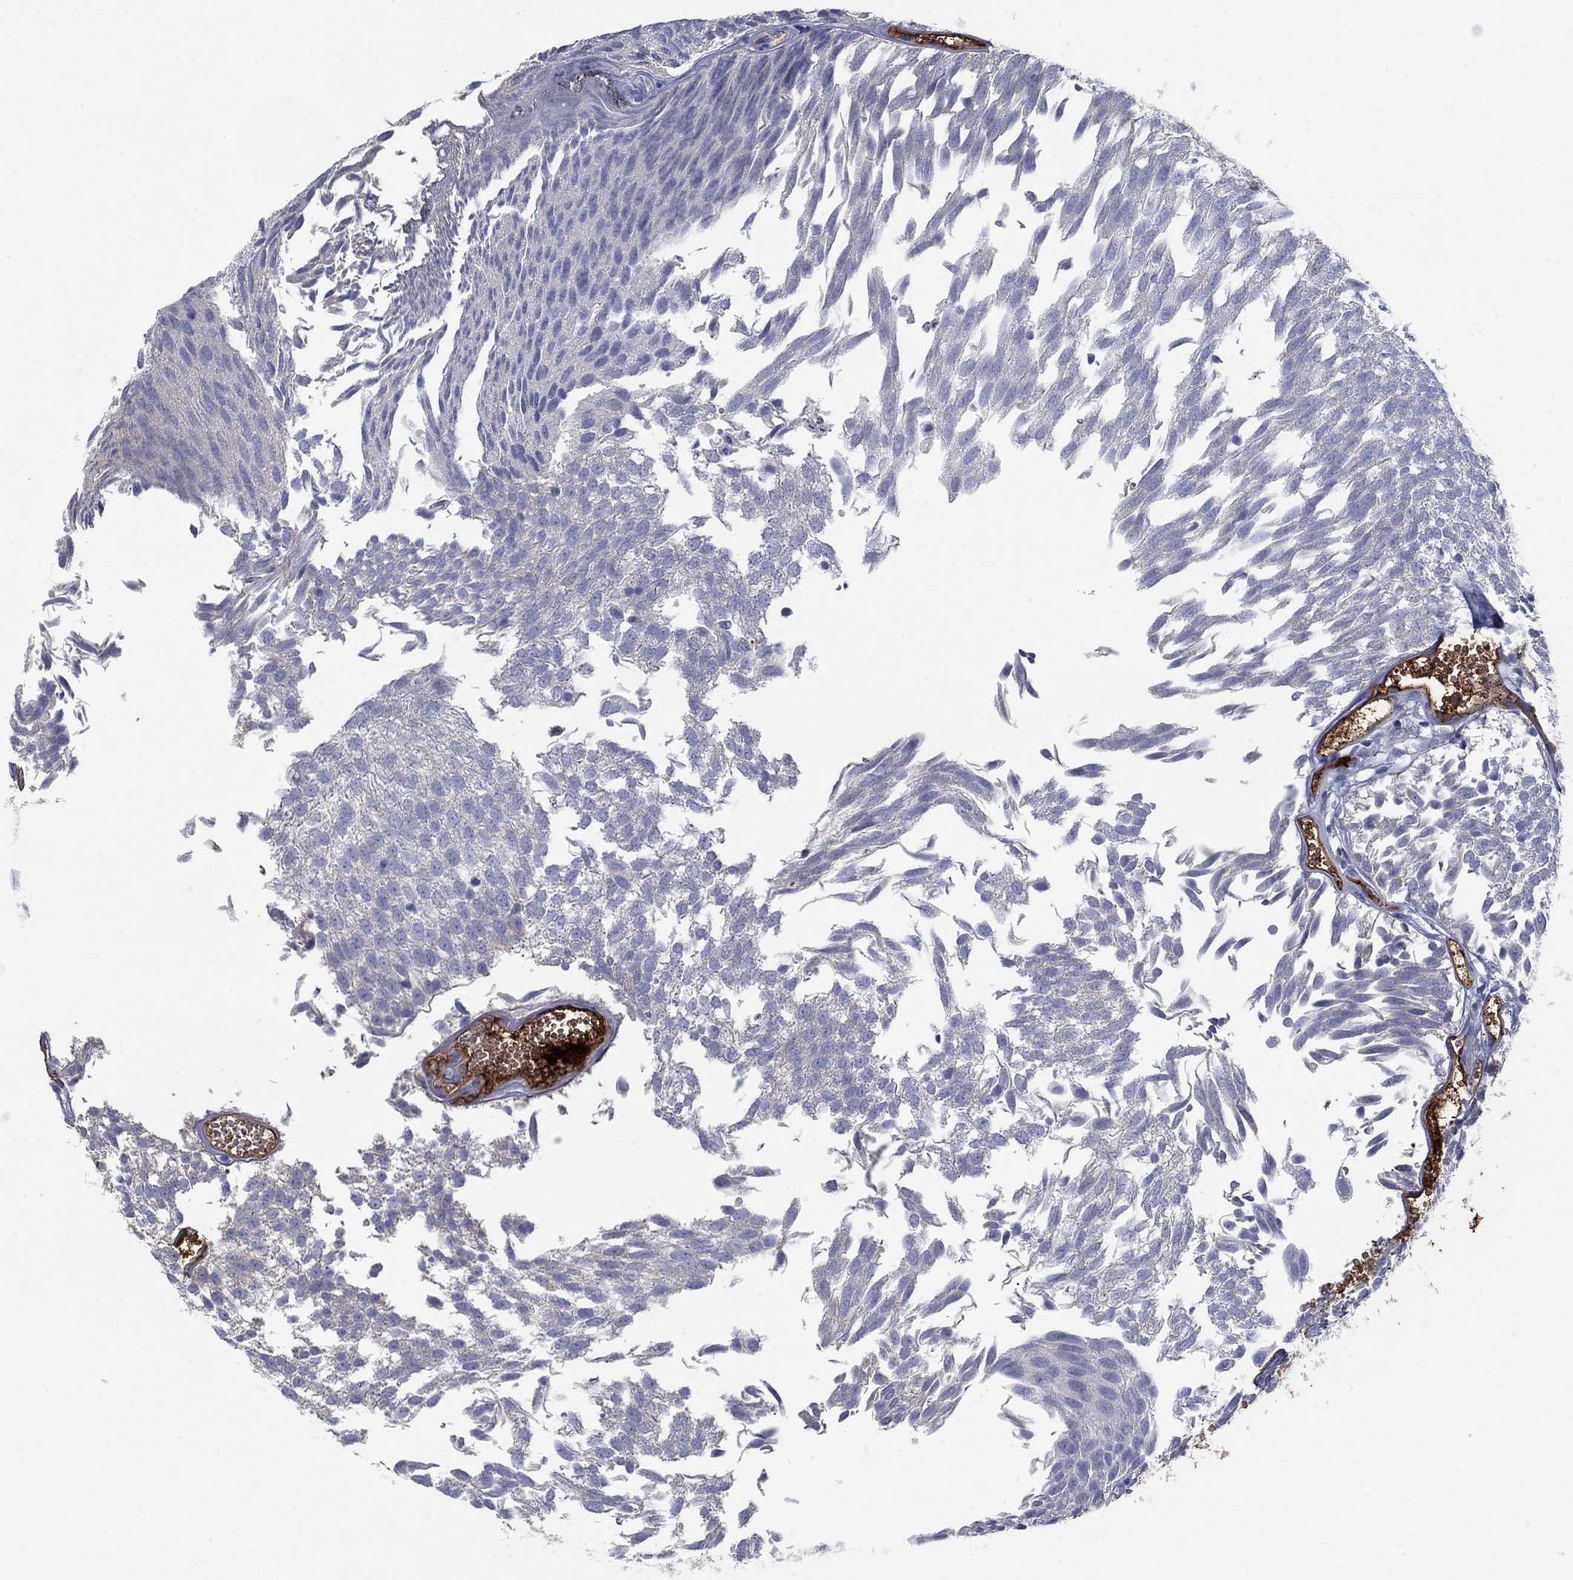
{"staining": {"intensity": "negative", "quantity": "none", "location": "none"}, "tissue": "urothelial cancer", "cell_type": "Tumor cells", "image_type": "cancer", "snomed": [{"axis": "morphology", "description": "Urothelial carcinoma, Low grade"}, {"axis": "topography", "description": "Urinary bladder"}], "caption": "Immunohistochemical staining of human urothelial carcinoma (low-grade) shows no significant staining in tumor cells. Nuclei are stained in blue.", "gene": "APOC3", "patient": {"sex": "male", "age": 52}}